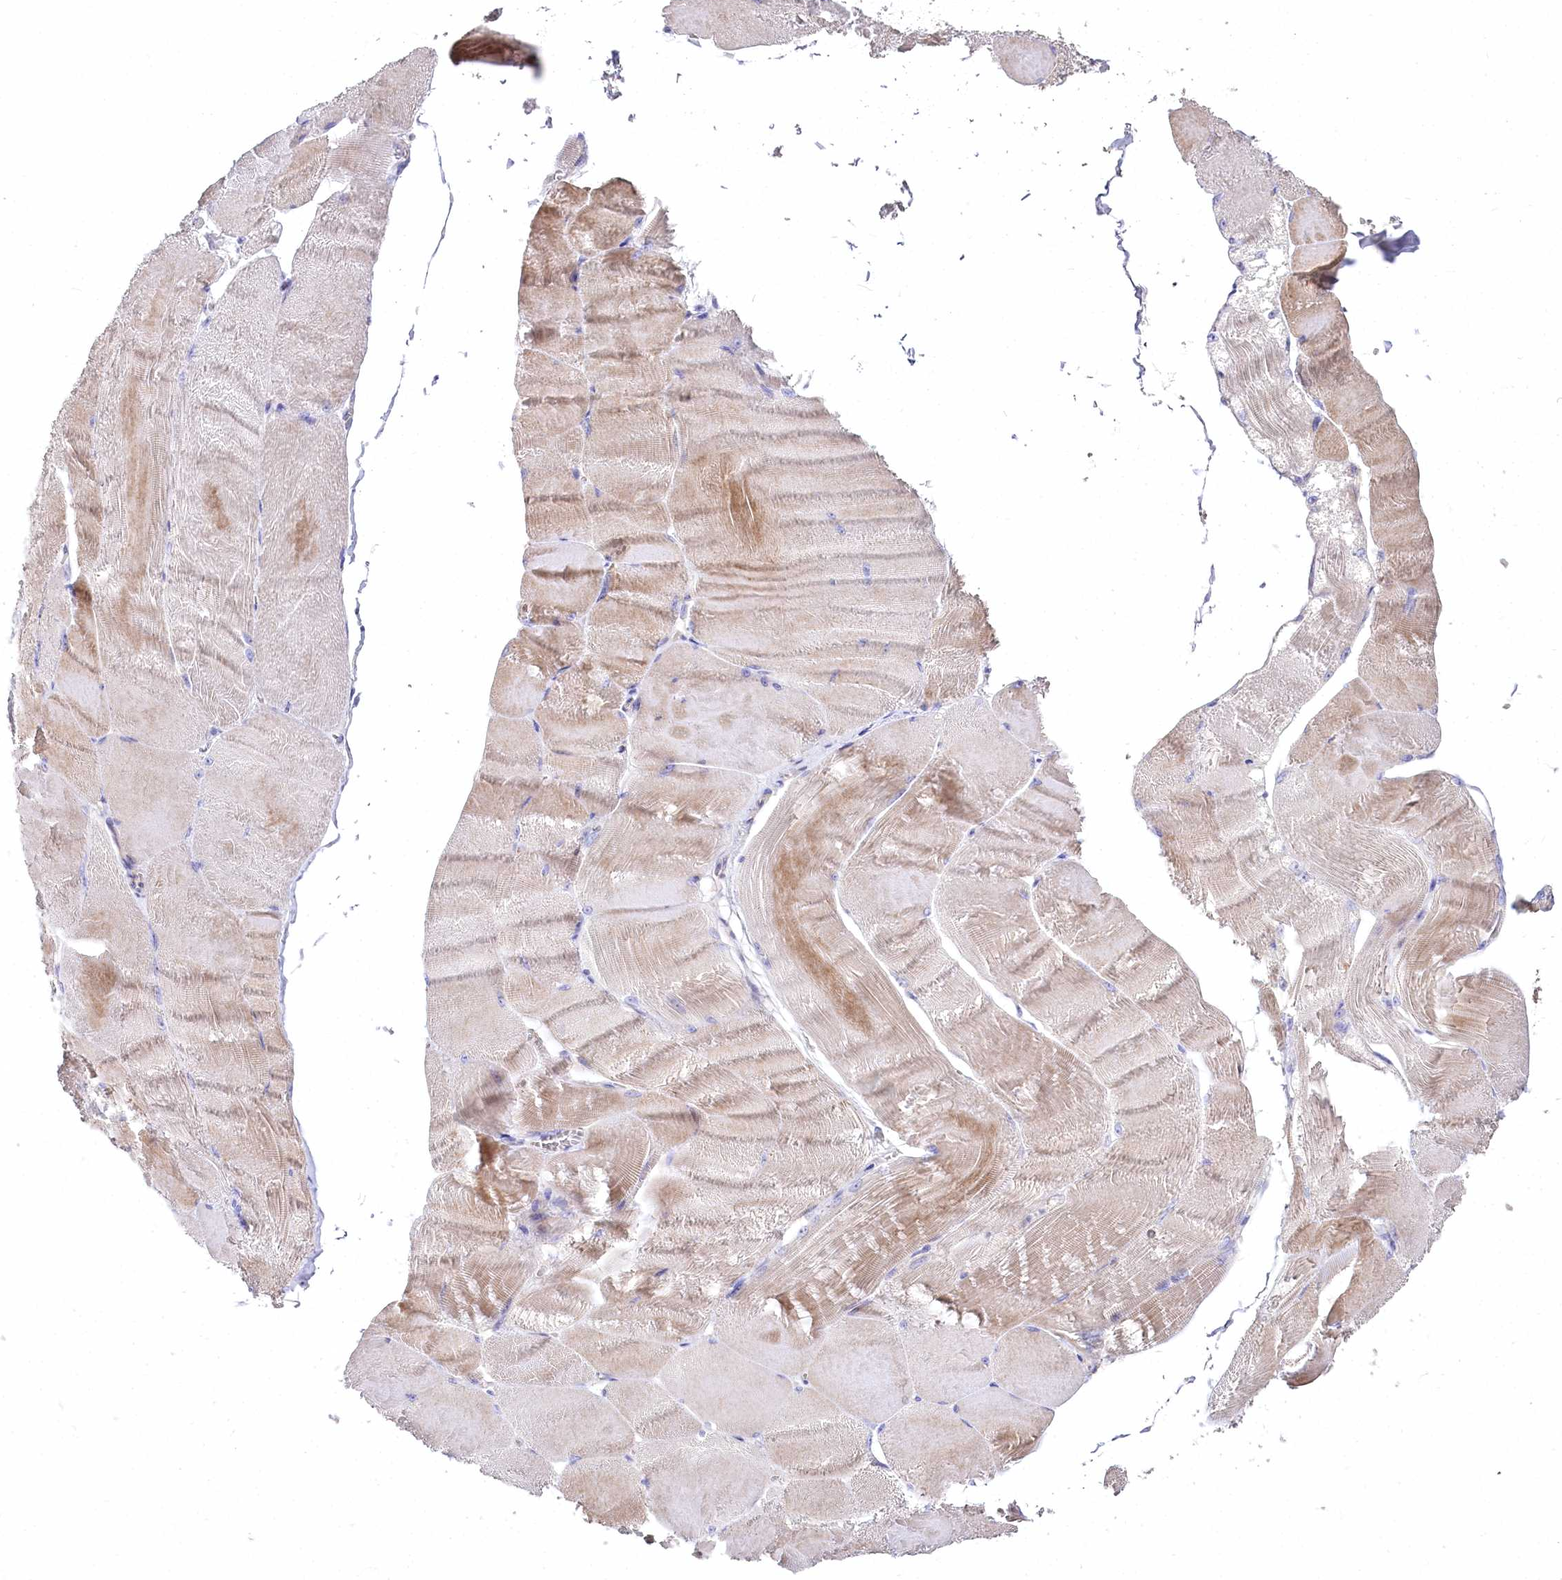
{"staining": {"intensity": "moderate", "quantity": "25%-75%", "location": "cytoplasmic/membranous"}, "tissue": "skeletal muscle", "cell_type": "Myocytes", "image_type": "normal", "snomed": [{"axis": "morphology", "description": "Normal tissue, NOS"}, {"axis": "morphology", "description": "Basal cell carcinoma"}, {"axis": "topography", "description": "Skeletal muscle"}], "caption": "Myocytes display medium levels of moderate cytoplasmic/membranous positivity in about 25%-75% of cells in unremarkable skeletal muscle.", "gene": "PTER", "patient": {"sex": "female", "age": 64}}